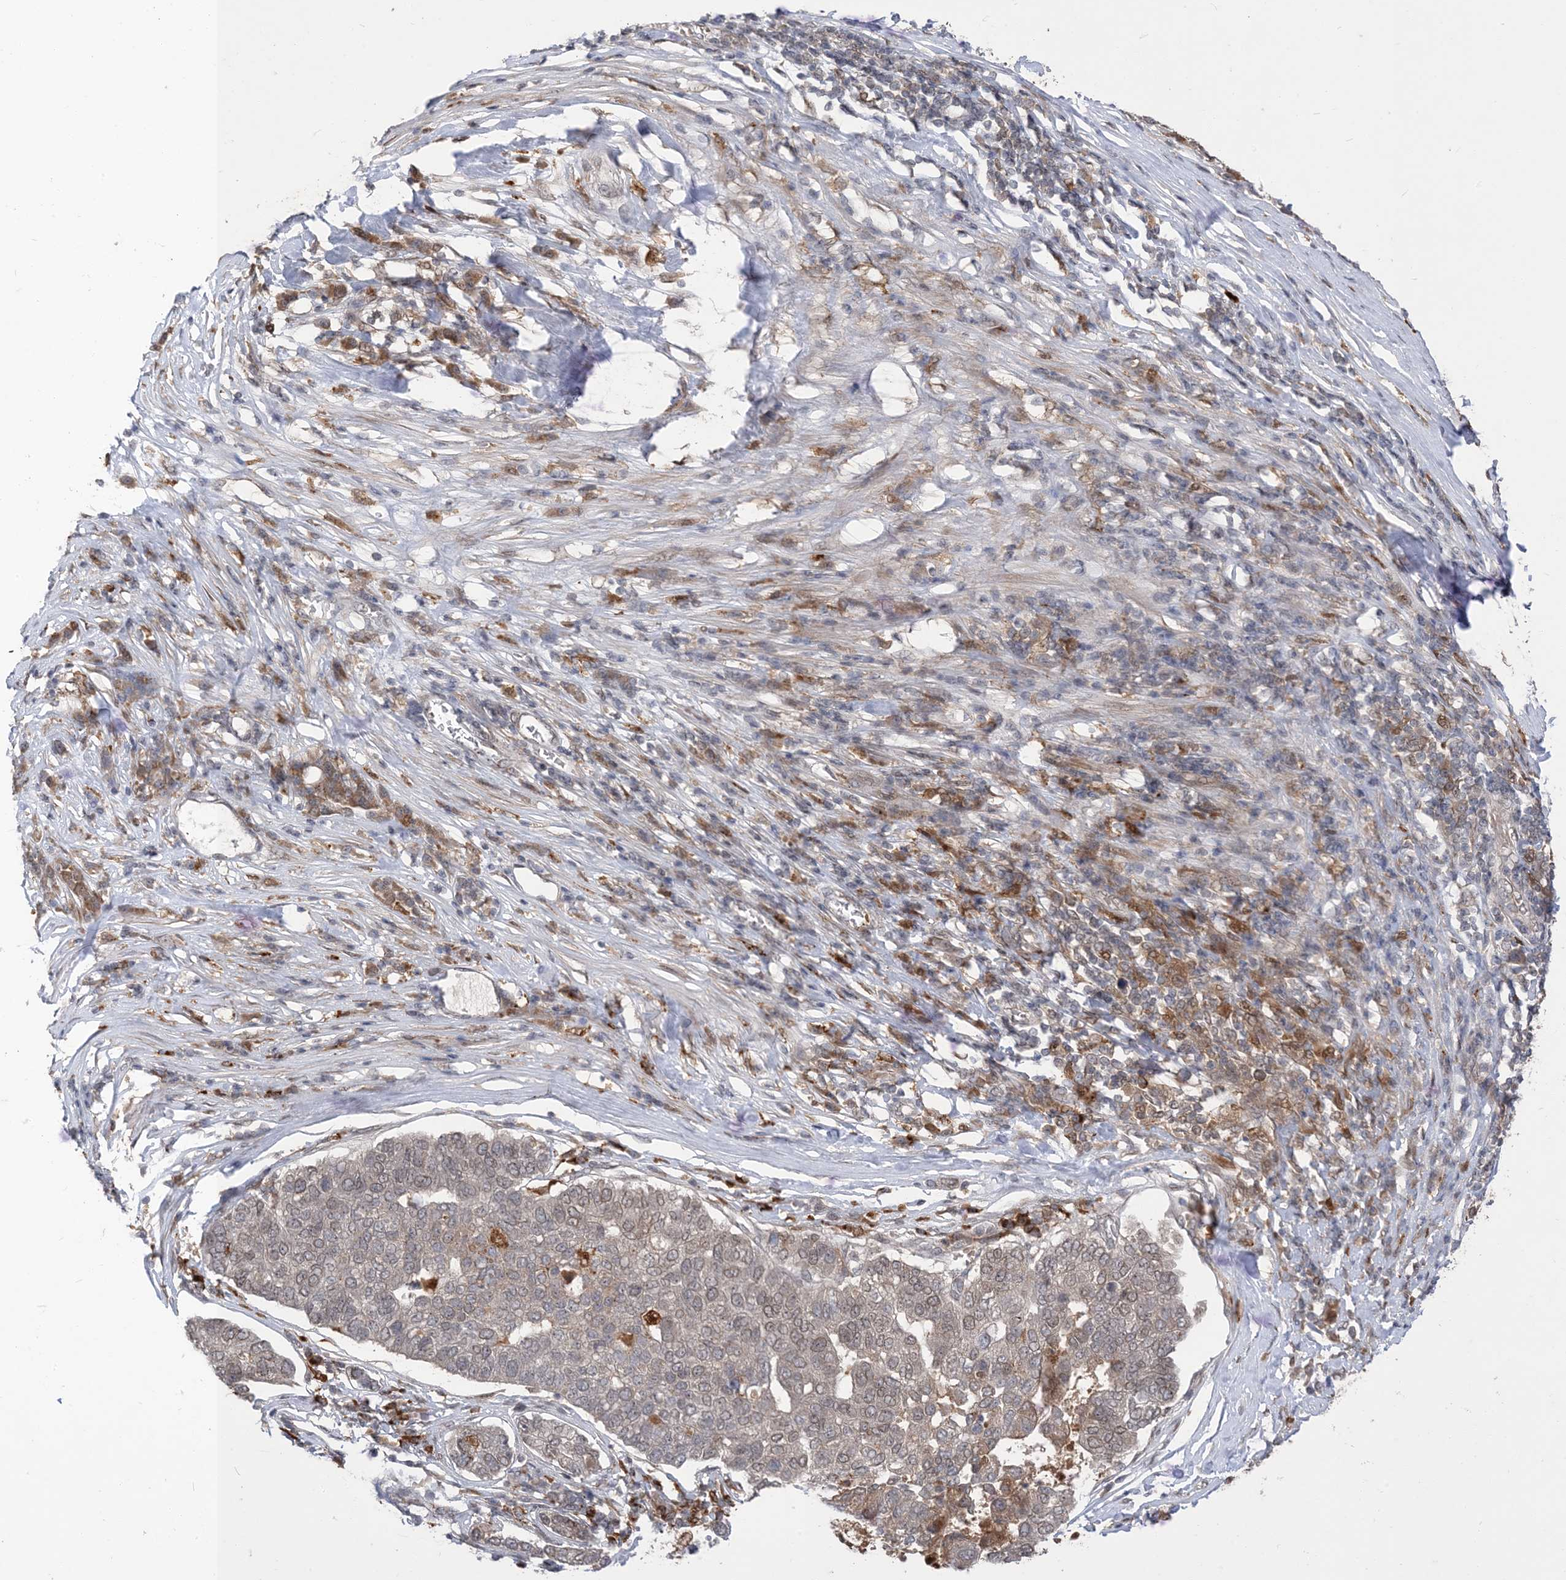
{"staining": {"intensity": "weak", "quantity": "<25%", "location": "cytoplasmic/membranous,nuclear"}, "tissue": "pancreatic cancer", "cell_type": "Tumor cells", "image_type": "cancer", "snomed": [{"axis": "morphology", "description": "Adenocarcinoma, NOS"}, {"axis": "topography", "description": "Pancreas"}], "caption": "This is a image of immunohistochemistry (IHC) staining of pancreatic cancer, which shows no expression in tumor cells.", "gene": "NAGK", "patient": {"sex": "female", "age": 61}}